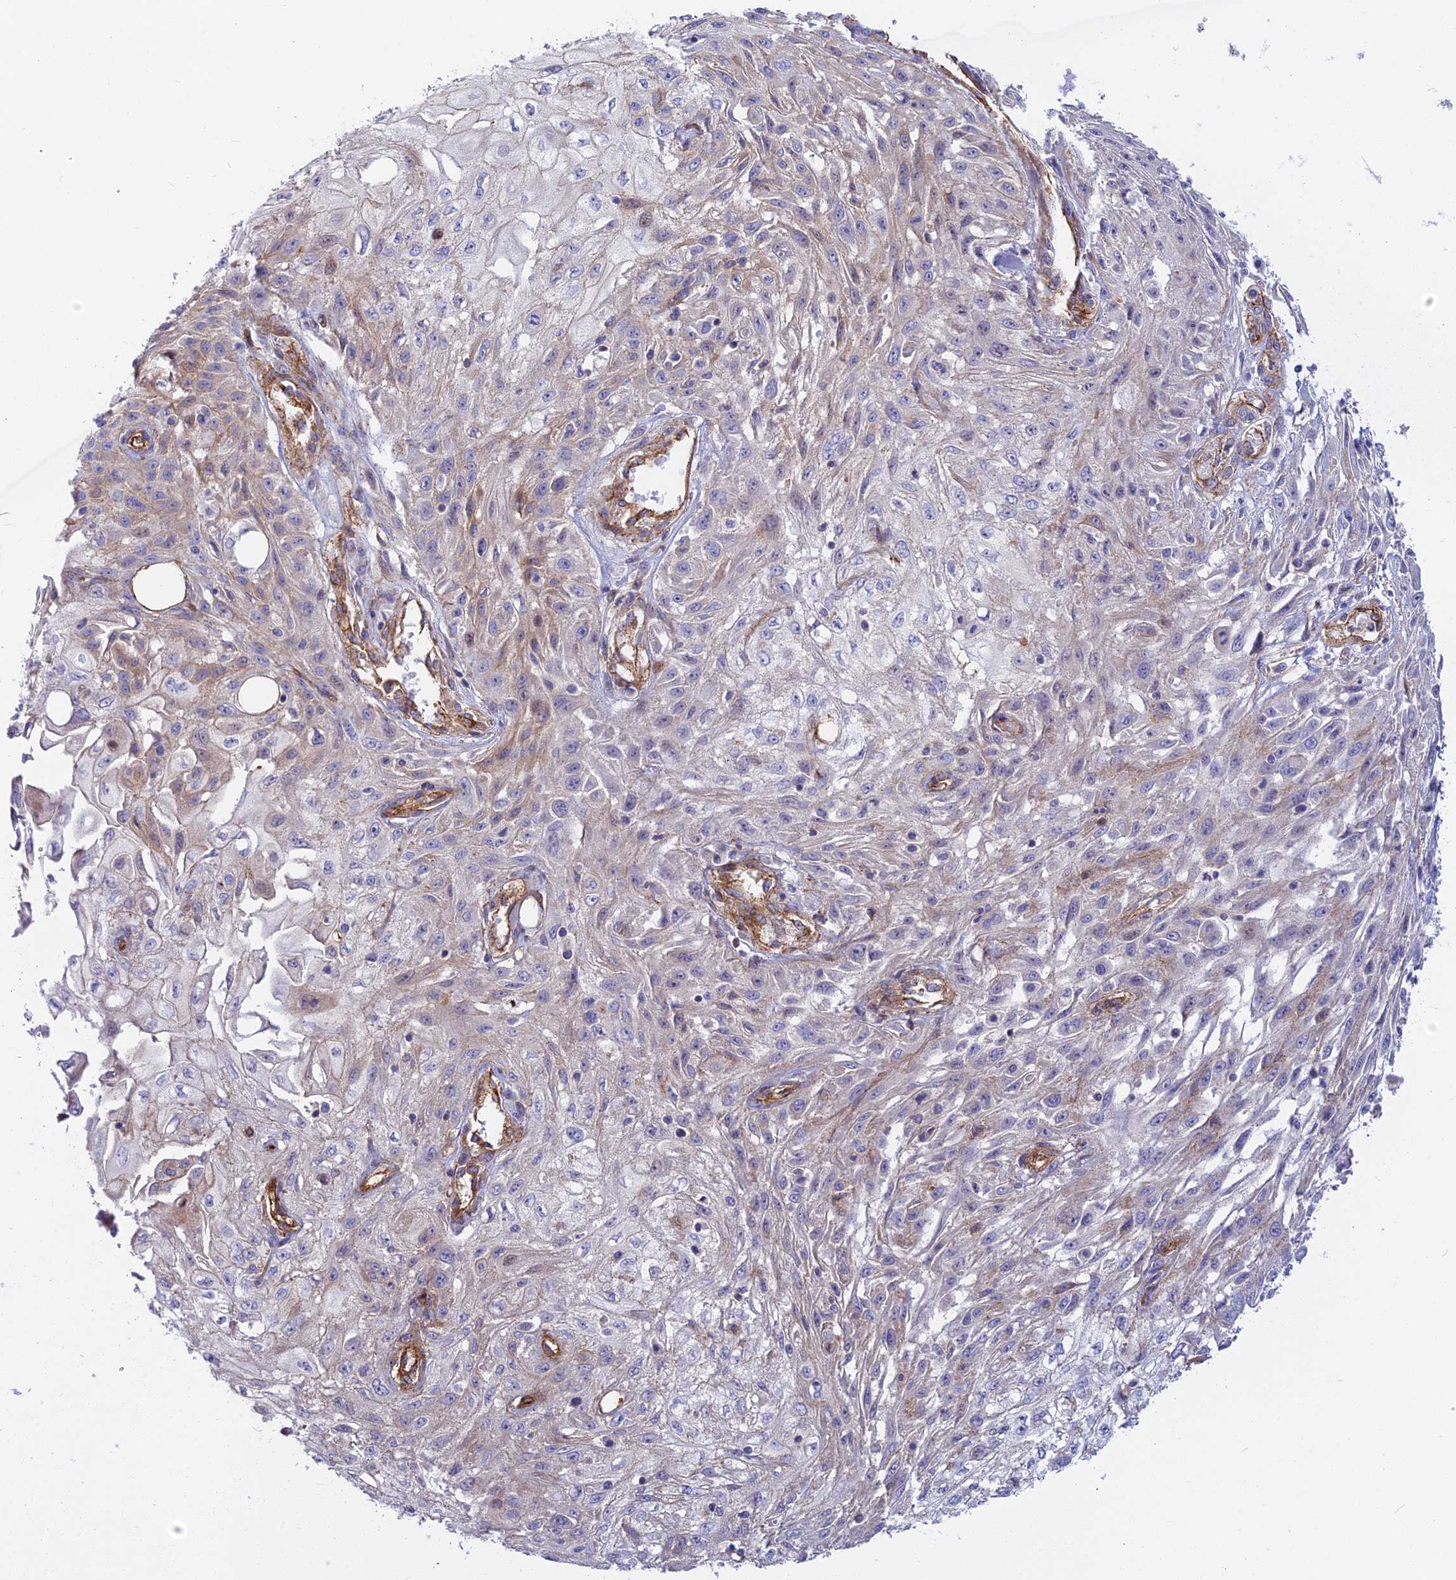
{"staining": {"intensity": "weak", "quantity": "<25%", "location": "cytoplasmic/membranous"}, "tissue": "skin cancer", "cell_type": "Tumor cells", "image_type": "cancer", "snomed": [{"axis": "morphology", "description": "Squamous cell carcinoma, NOS"}, {"axis": "morphology", "description": "Squamous cell carcinoma, metastatic, NOS"}, {"axis": "topography", "description": "Skin"}, {"axis": "topography", "description": "Lymph node"}], "caption": "This is a photomicrograph of immunohistochemistry (IHC) staining of skin cancer, which shows no positivity in tumor cells.", "gene": "CNBD2", "patient": {"sex": "male", "age": 75}}